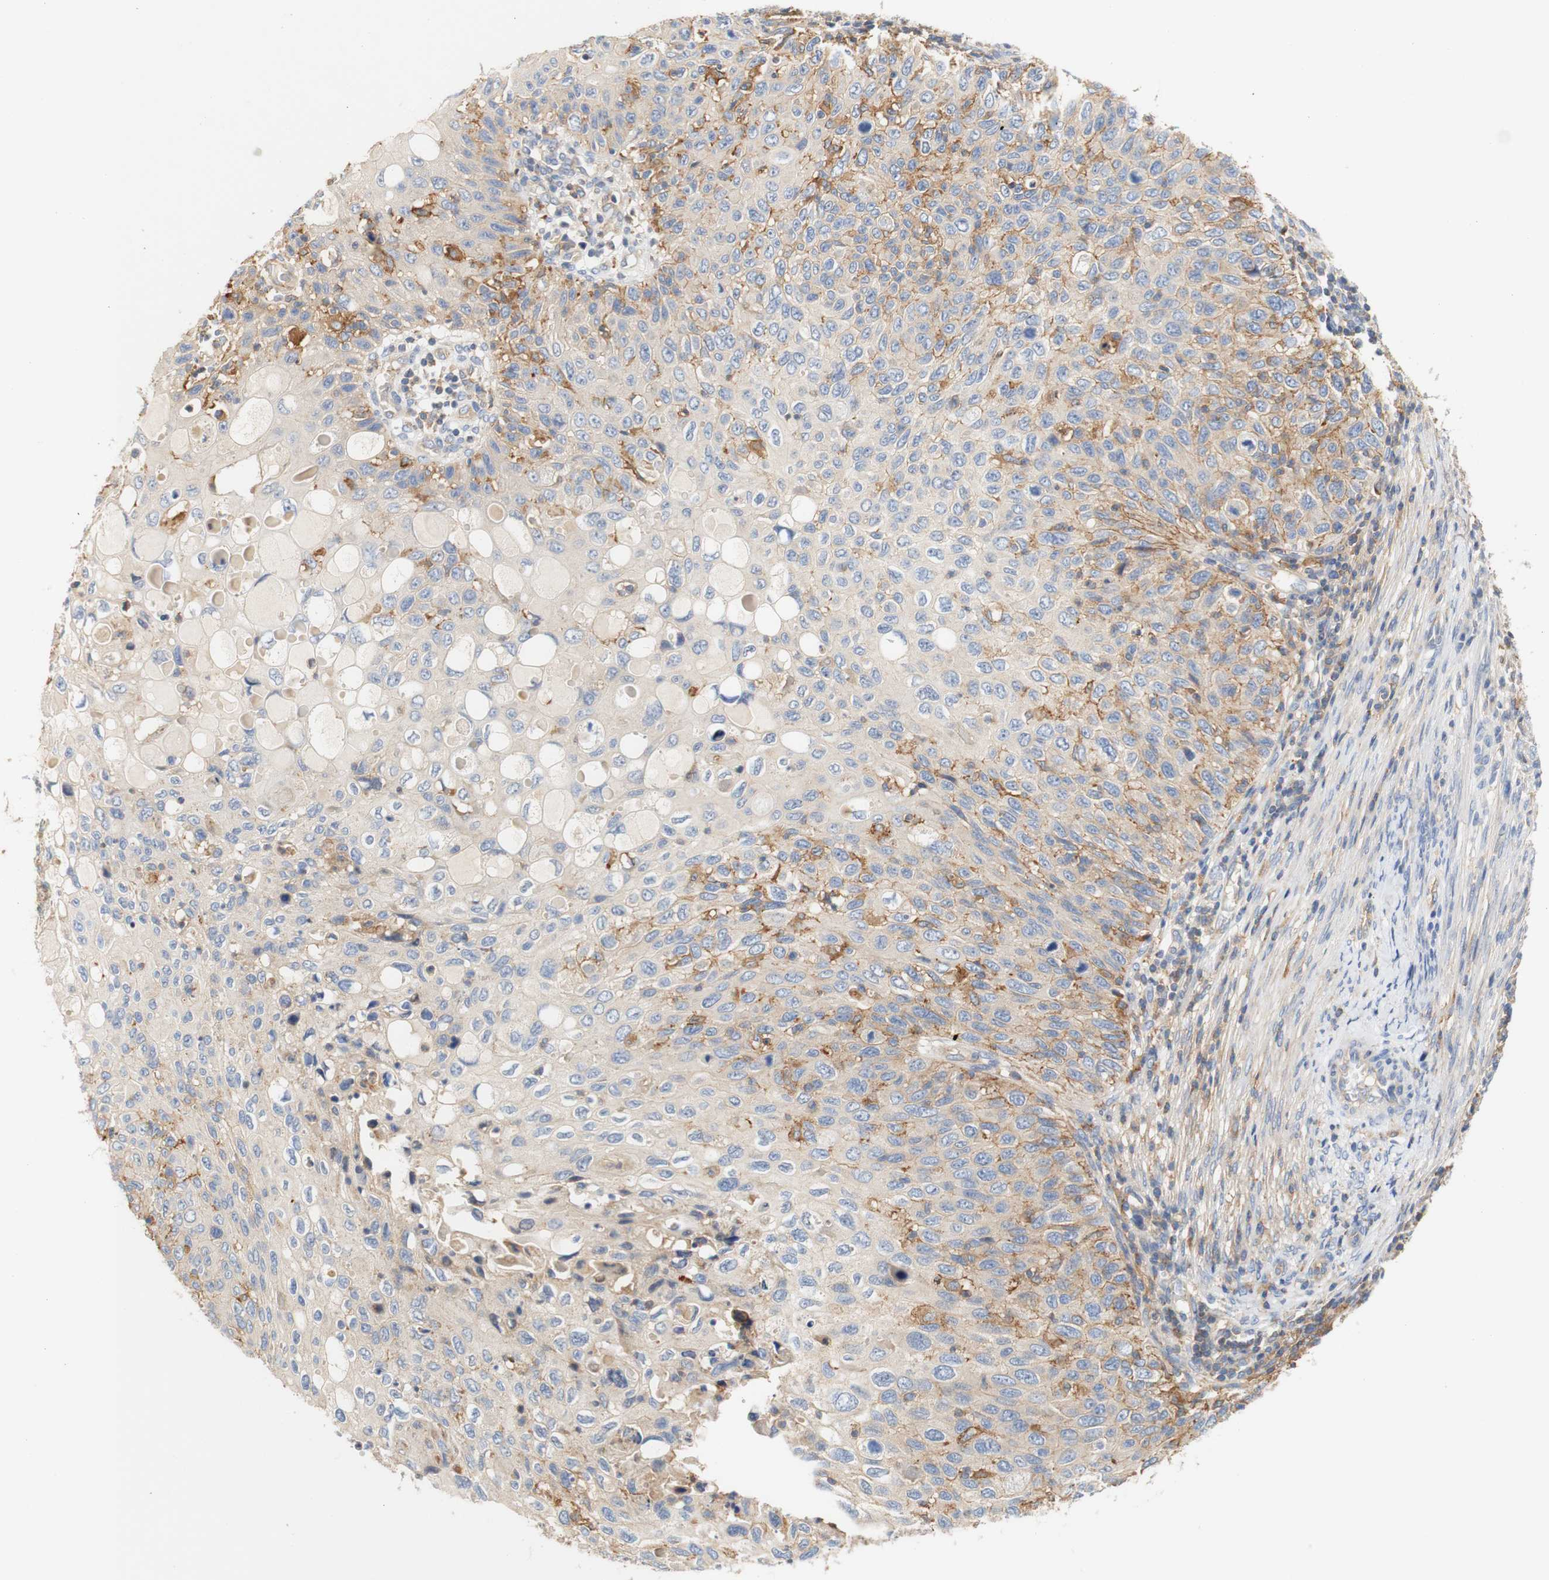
{"staining": {"intensity": "moderate", "quantity": "<25%", "location": "cytoplasmic/membranous"}, "tissue": "cervical cancer", "cell_type": "Tumor cells", "image_type": "cancer", "snomed": [{"axis": "morphology", "description": "Squamous cell carcinoma, NOS"}, {"axis": "topography", "description": "Cervix"}], "caption": "Brown immunohistochemical staining in cervical squamous cell carcinoma demonstrates moderate cytoplasmic/membranous expression in approximately <25% of tumor cells. (DAB (3,3'-diaminobenzidine) IHC with brightfield microscopy, high magnification).", "gene": "PCDH7", "patient": {"sex": "female", "age": 70}}